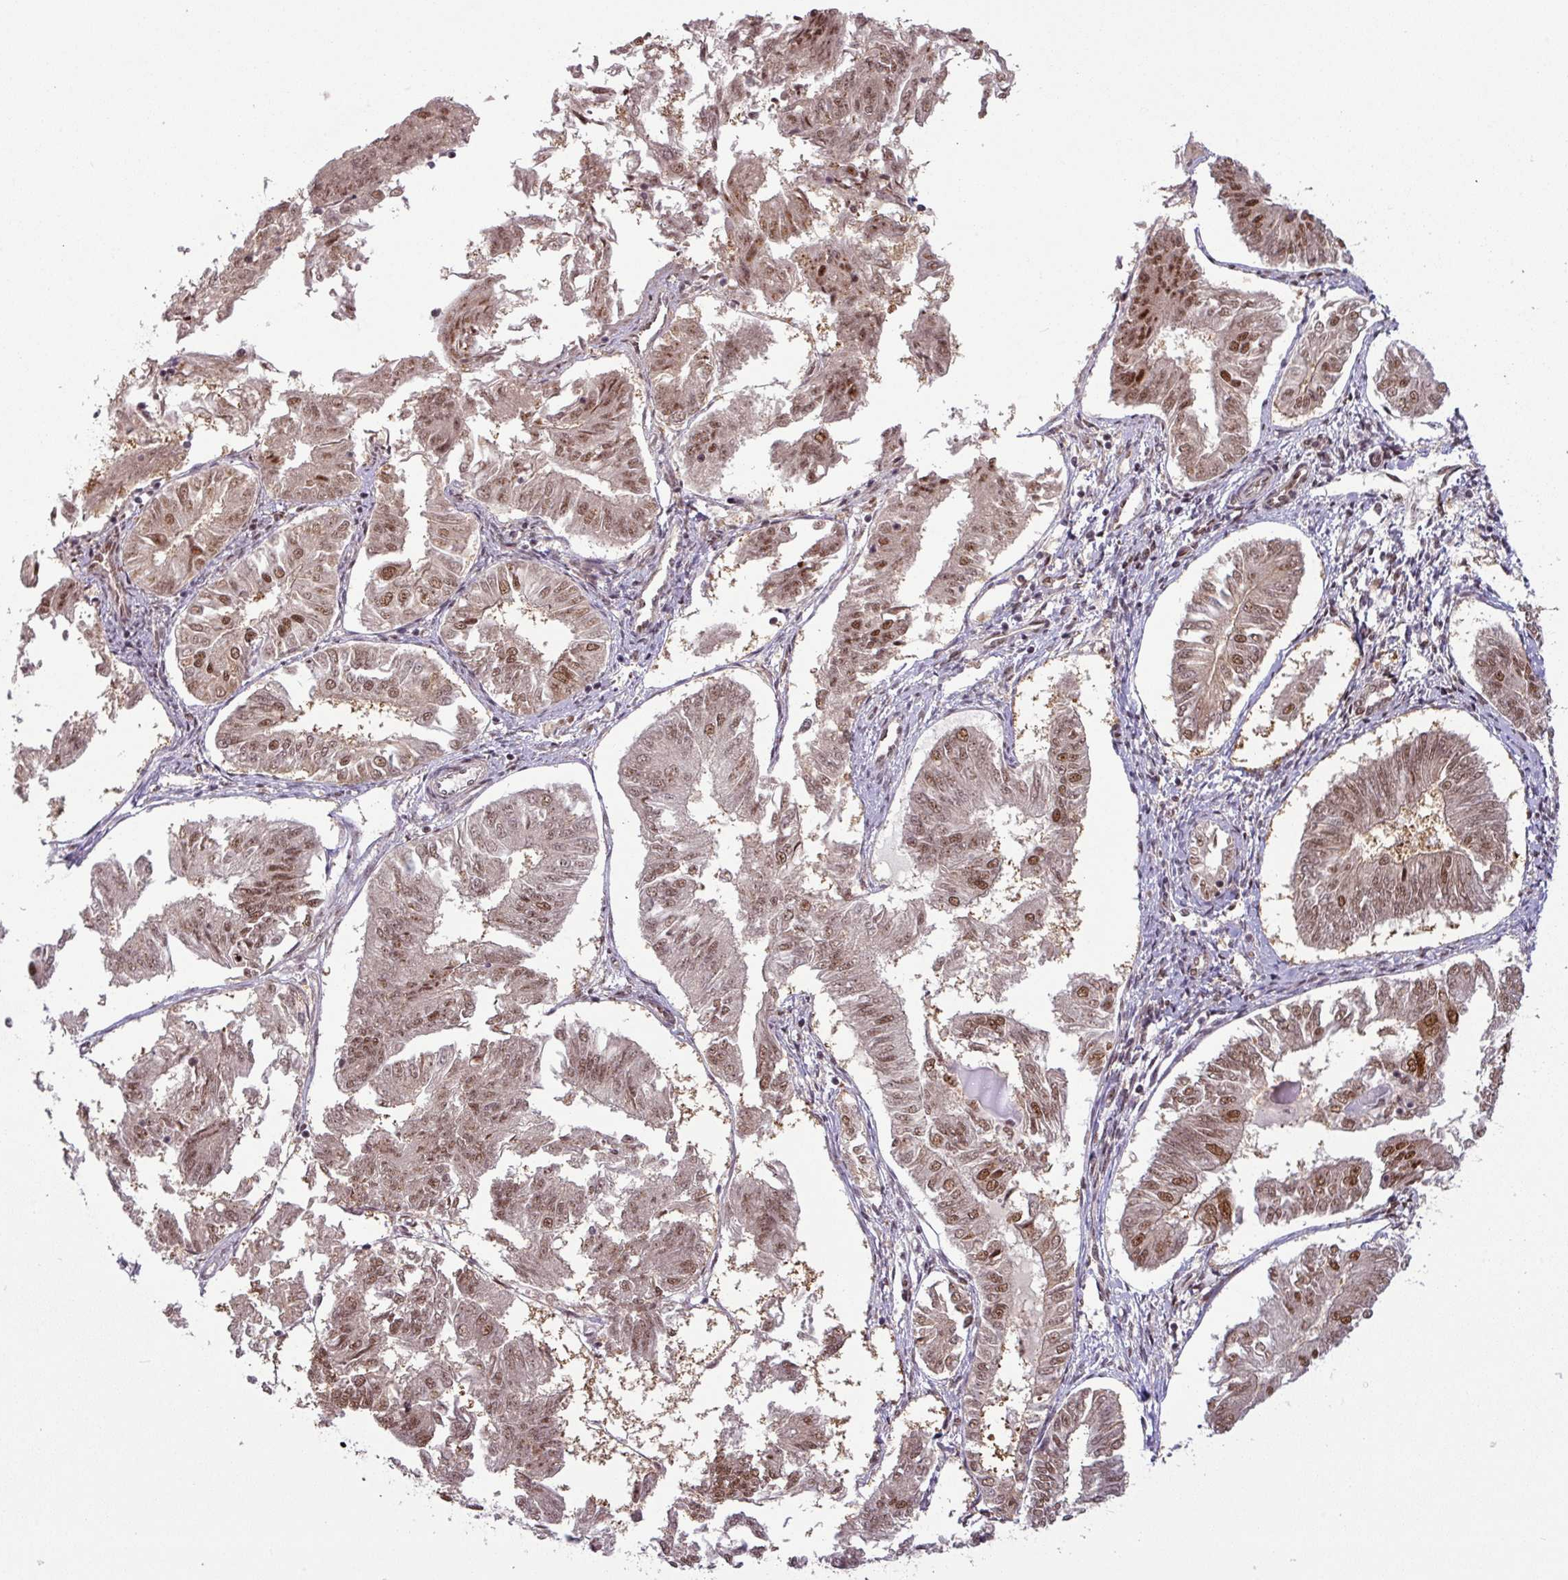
{"staining": {"intensity": "moderate", "quantity": ">75%", "location": "nuclear"}, "tissue": "endometrial cancer", "cell_type": "Tumor cells", "image_type": "cancer", "snomed": [{"axis": "morphology", "description": "Adenocarcinoma, NOS"}, {"axis": "topography", "description": "Endometrium"}], "caption": "Protein staining shows moderate nuclear staining in approximately >75% of tumor cells in endometrial adenocarcinoma. The staining was performed using DAB (3,3'-diaminobenzidine) to visualize the protein expression in brown, while the nuclei were stained in blue with hematoxylin (Magnification: 20x).", "gene": "SRSF2", "patient": {"sex": "female", "age": 58}}